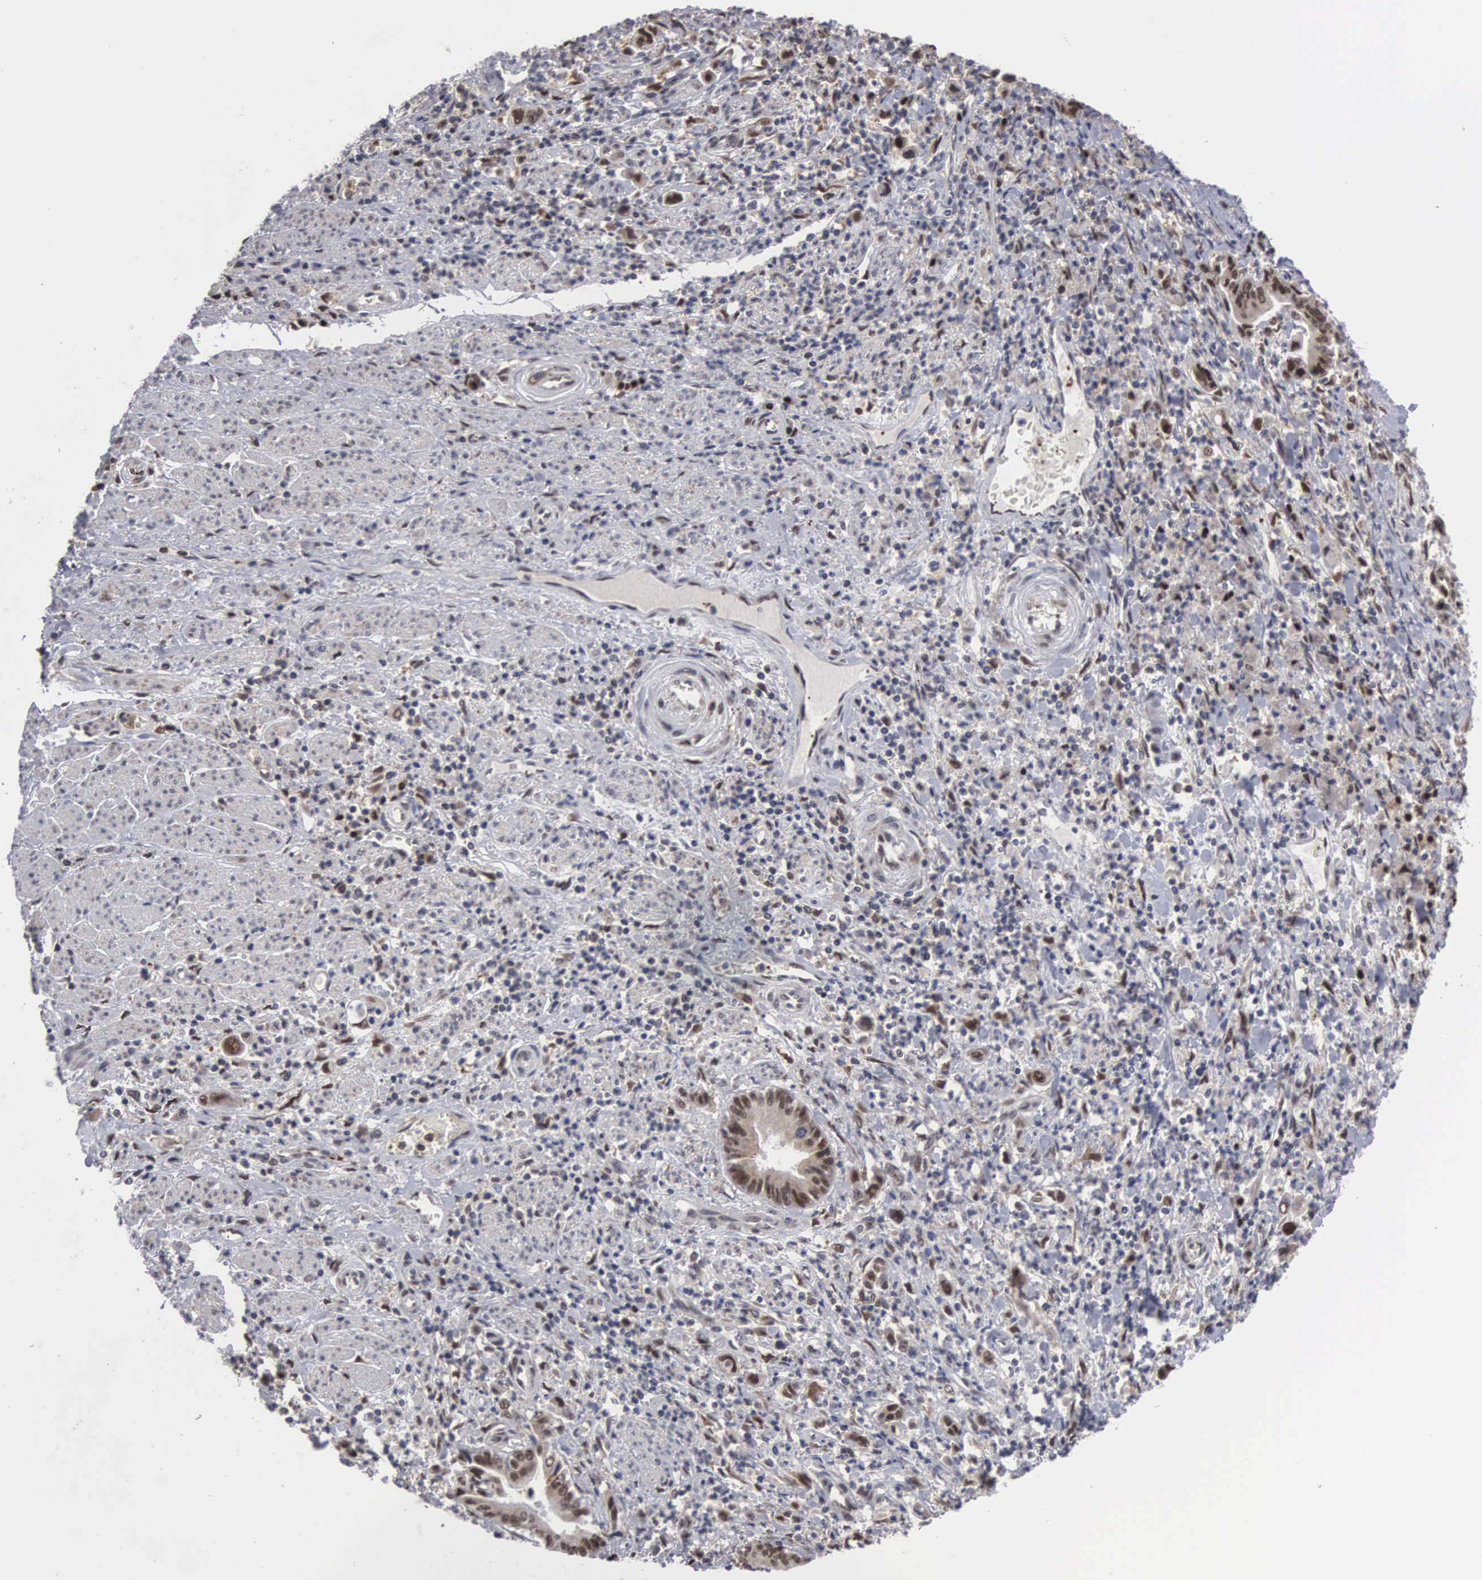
{"staining": {"intensity": "moderate", "quantity": ">75%", "location": "nuclear"}, "tissue": "stomach cancer", "cell_type": "Tumor cells", "image_type": "cancer", "snomed": [{"axis": "morphology", "description": "Adenocarcinoma, NOS"}, {"axis": "topography", "description": "Stomach"}], "caption": "Immunohistochemistry micrograph of neoplastic tissue: human stomach adenocarcinoma stained using IHC demonstrates medium levels of moderate protein expression localized specifically in the nuclear of tumor cells, appearing as a nuclear brown color.", "gene": "TRMT5", "patient": {"sex": "female", "age": 76}}